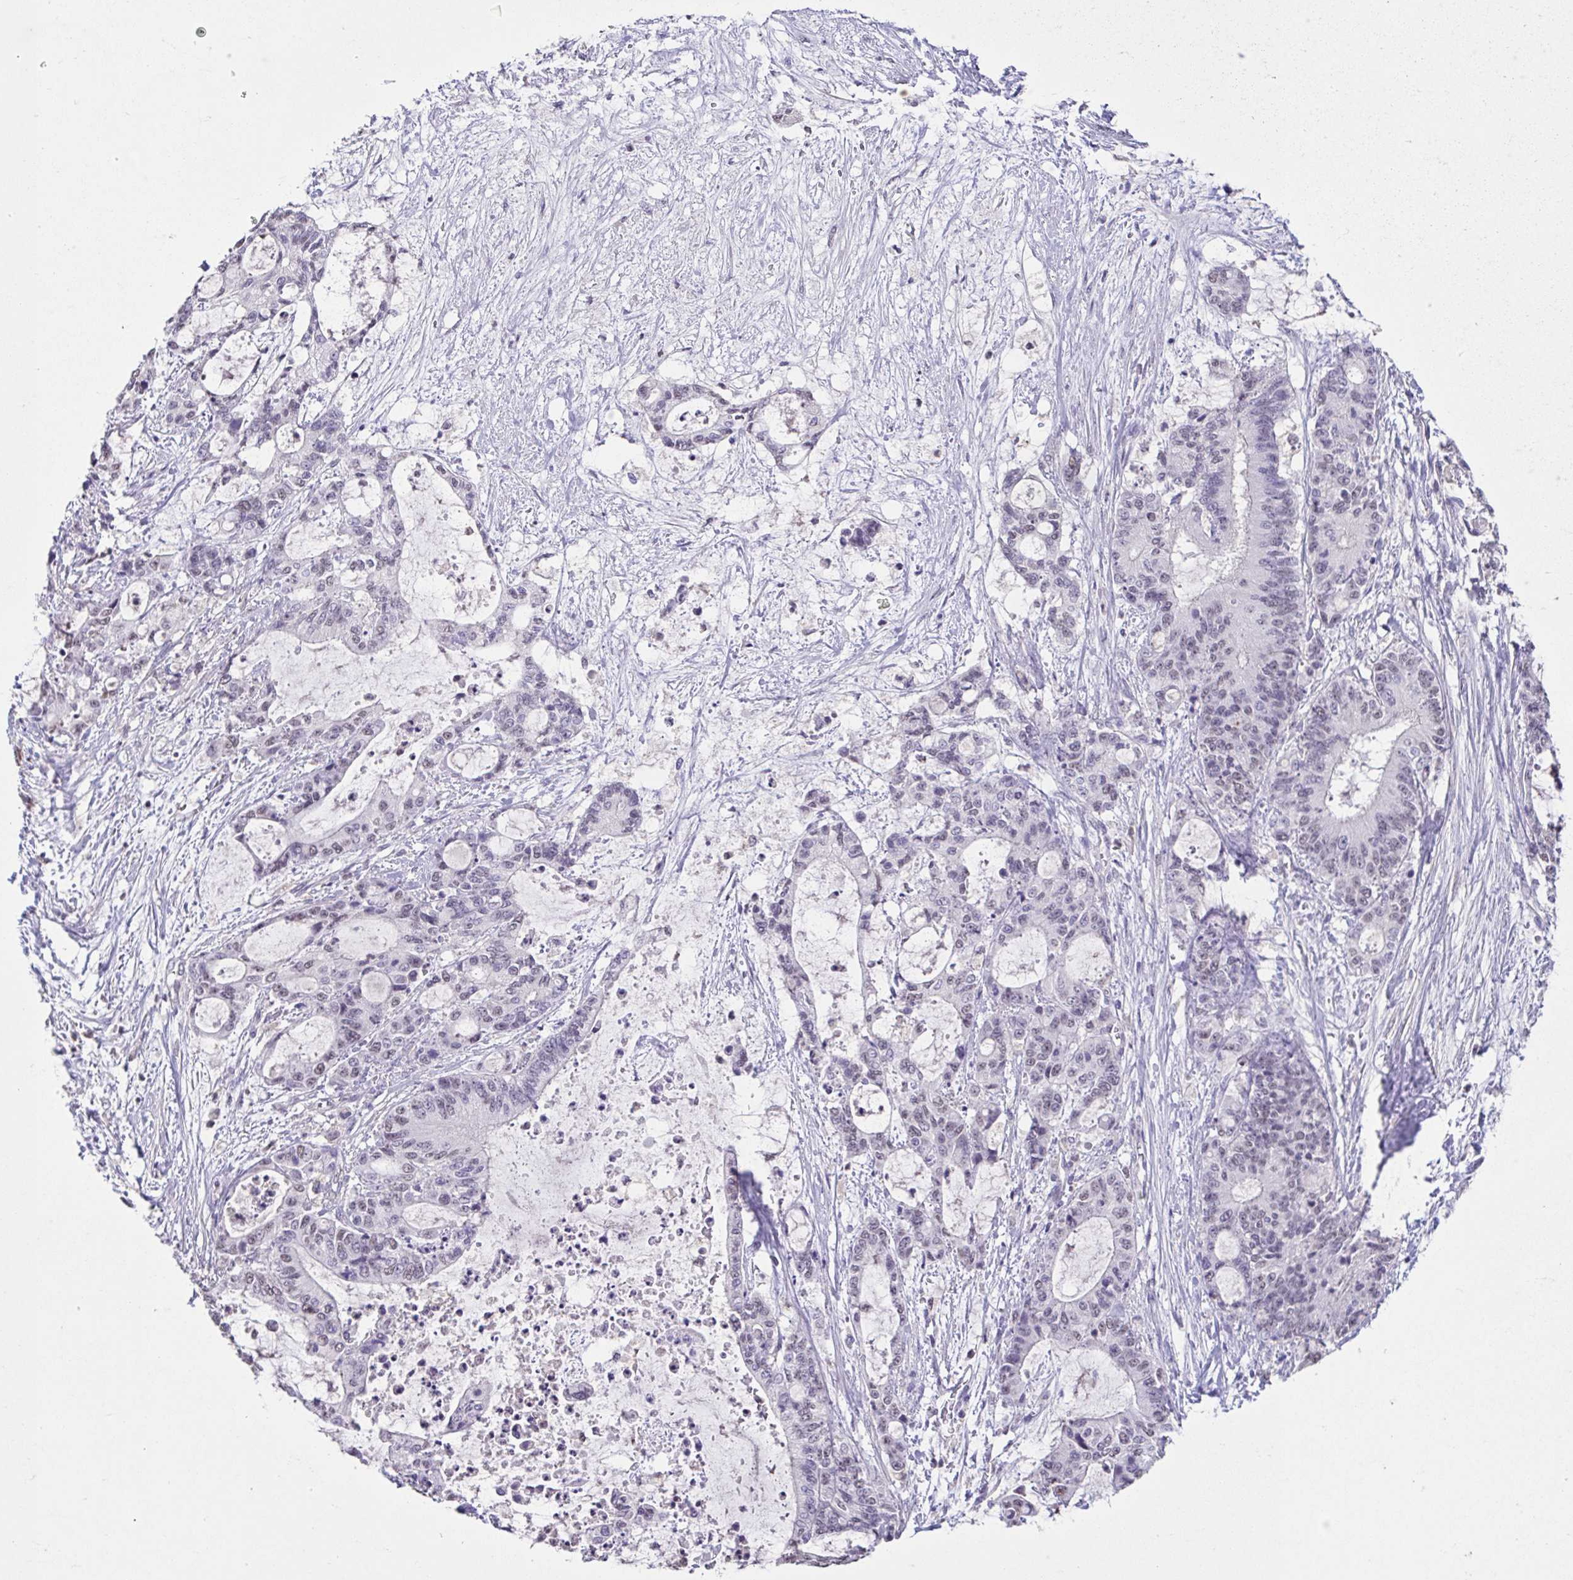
{"staining": {"intensity": "weak", "quantity": "<25%", "location": "nuclear"}, "tissue": "liver cancer", "cell_type": "Tumor cells", "image_type": "cancer", "snomed": [{"axis": "morphology", "description": "Normal tissue, NOS"}, {"axis": "morphology", "description": "Cholangiocarcinoma"}, {"axis": "topography", "description": "Liver"}, {"axis": "topography", "description": "Peripheral nerve tissue"}], "caption": "Liver cancer was stained to show a protein in brown. There is no significant expression in tumor cells. (DAB immunohistochemistry (IHC), high magnification).", "gene": "ACTRT3", "patient": {"sex": "female", "age": 73}}